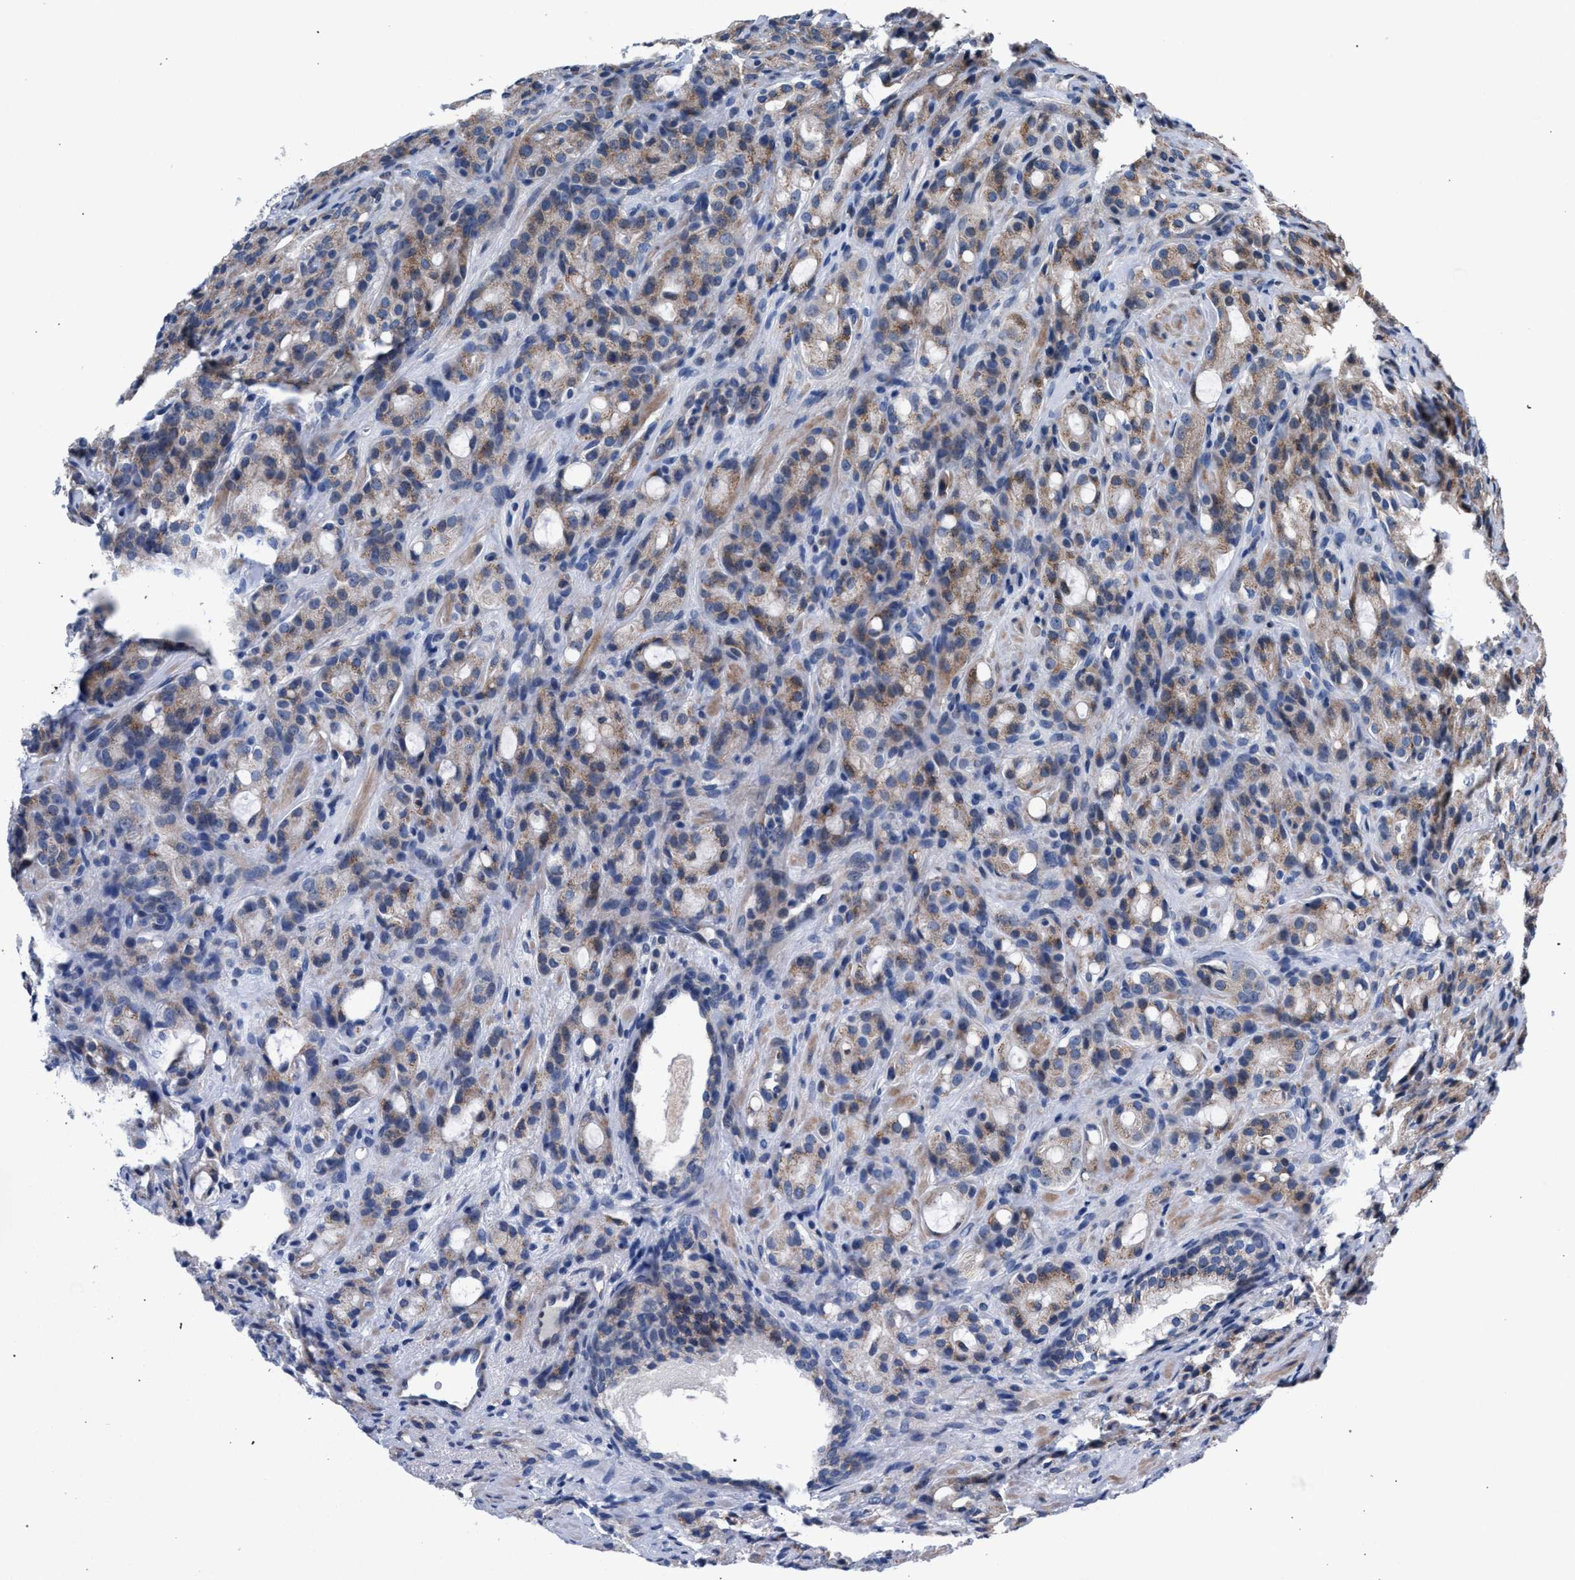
{"staining": {"intensity": "weak", "quantity": ">75%", "location": "cytoplasmic/membranous"}, "tissue": "prostate cancer", "cell_type": "Tumor cells", "image_type": "cancer", "snomed": [{"axis": "morphology", "description": "Adenocarcinoma, High grade"}, {"axis": "topography", "description": "Prostate"}], "caption": "DAB immunohistochemical staining of prostate cancer exhibits weak cytoplasmic/membranous protein staining in approximately >75% of tumor cells.", "gene": "RNF135", "patient": {"sex": "male", "age": 72}}